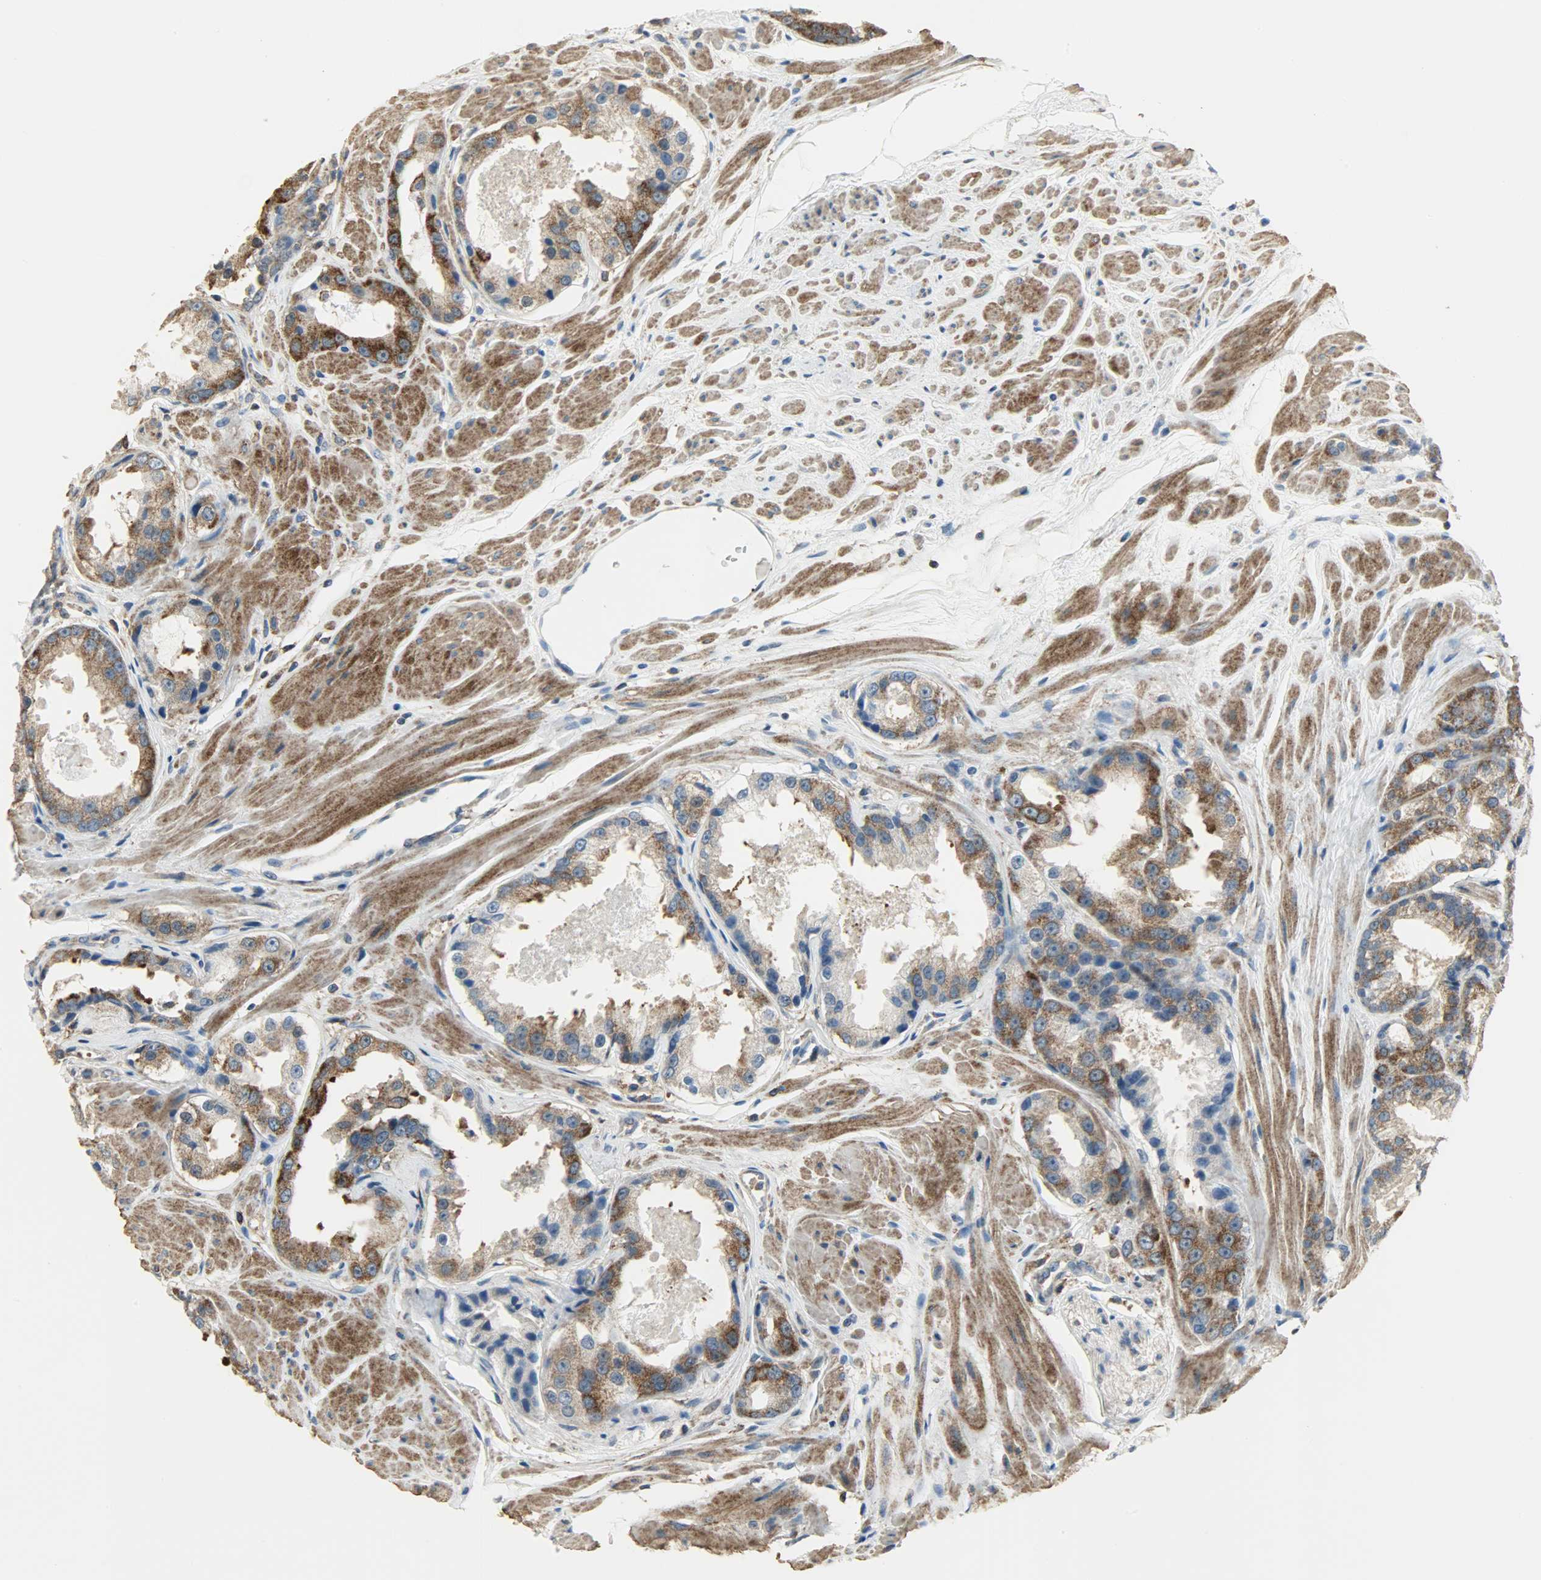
{"staining": {"intensity": "moderate", "quantity": ">75%", "location": "cytoplasmic/membranous"}, "tissue": "prostate cancer", "cell_type": "Tumor cells", "image_type": "cancer", "snomed": [{"axis": "morphology", "description": "Adenocarcinoma, Medium grade"}, {"axis": "topography", "description": "Prostate"}], "caption": "This histopathology image exhibits IHC staining of prostate cancer (medium-grade adenocarcinoma), with medium moderate cytoplasmic/membranous positivity in about >75% of tumor cells.", "gene": "DNAJA4", "patient": {"sex": "male", "age": 60}}